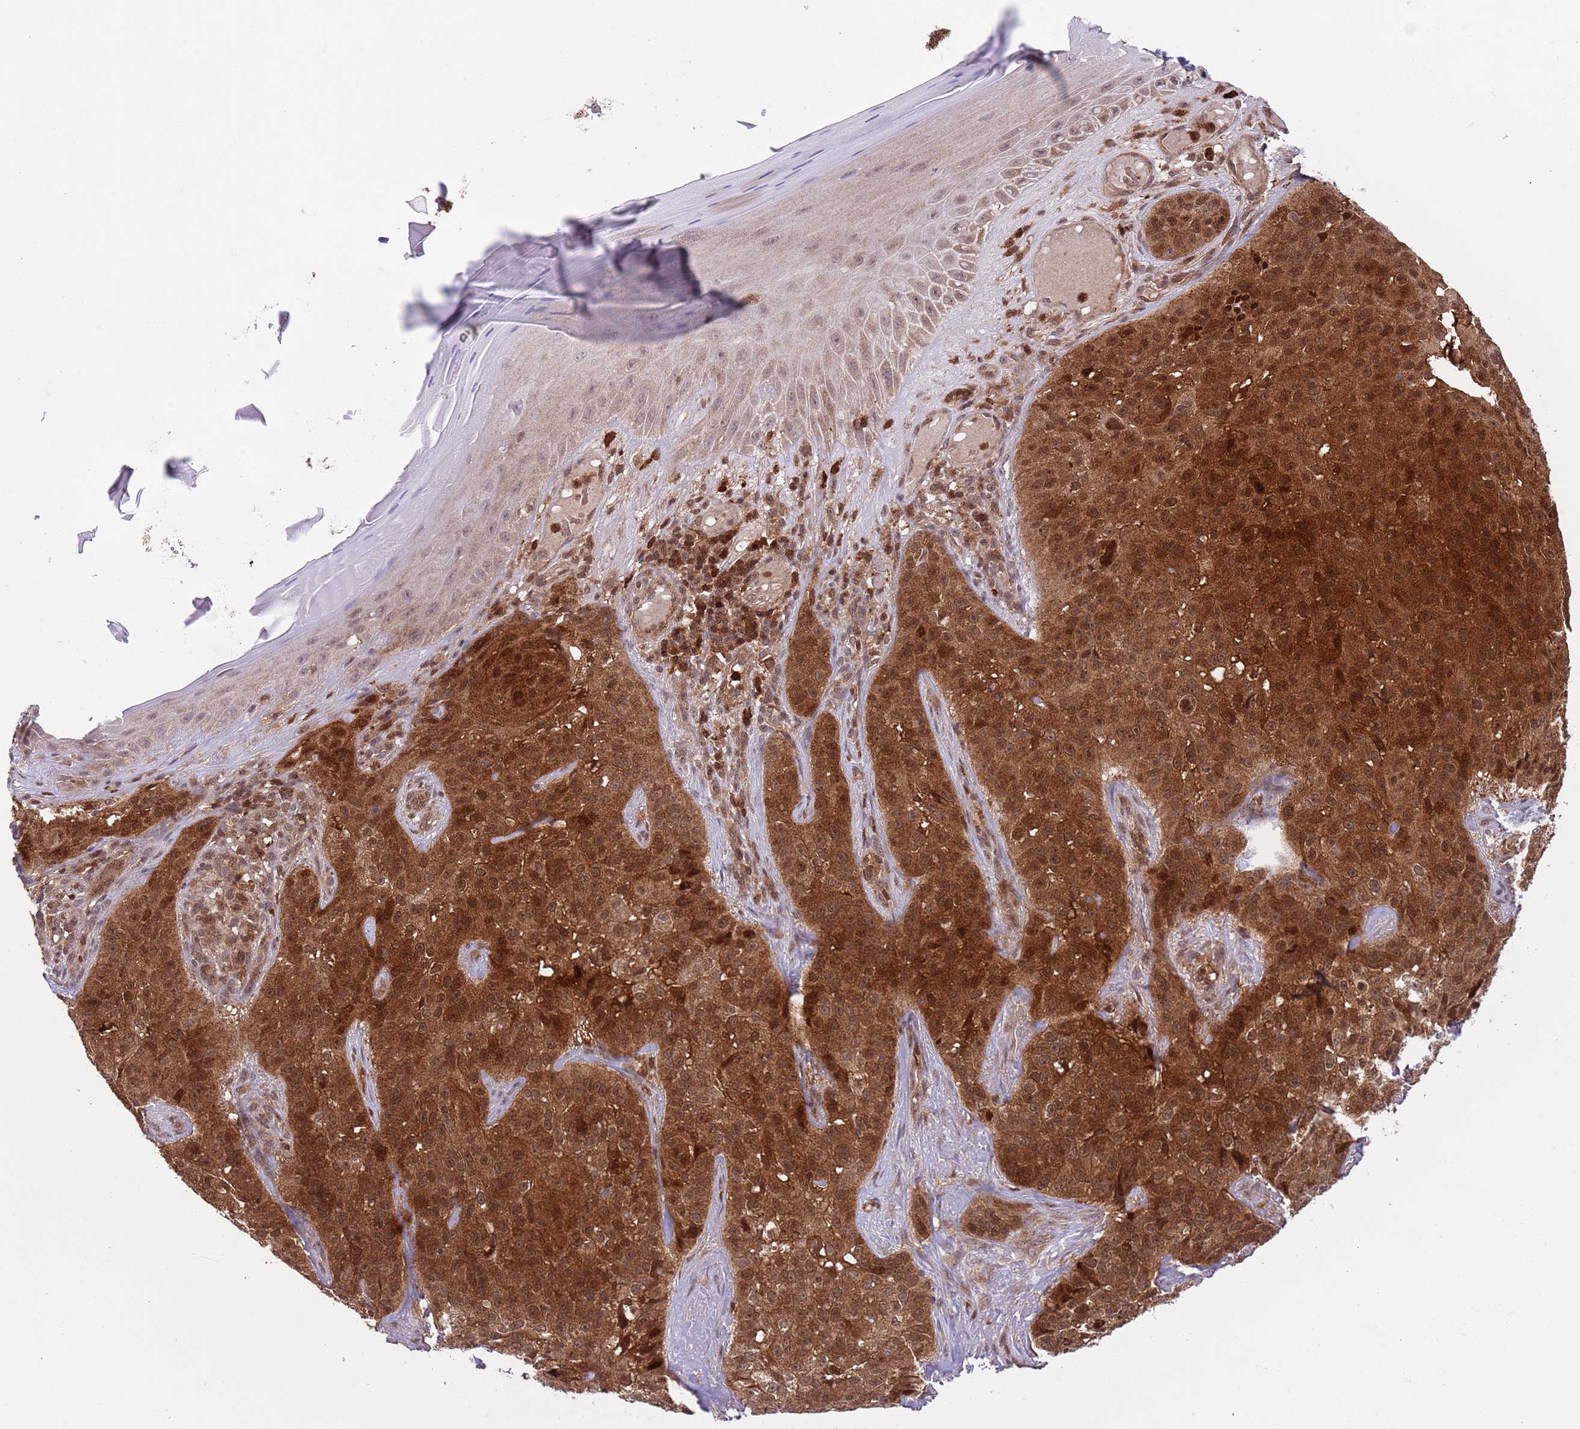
{"staining": {"intensity": "strong", "quantity": ">75%", "location": "cytoplasmic/membranous,nuclear"}, "tissue": "skin cancer", "cell_type": "Tumor cells", "image_type": "cancer", "snomed": [{"axis": "morphology", "description": "Basal cell carcinoma"}, {"axis": "topography", "description": "Skin"}], "caption": "Immunohistochemistry (IHC) (DAB (3,3'-diaminobenzidine)) staining of human skin cancer demonstrates strong cytoplasmic/membranous and nuclear protein expression in about >75% of tumor cells.", "gene": "HDHD2", "patient": {"sex": "female", "age": 92}}